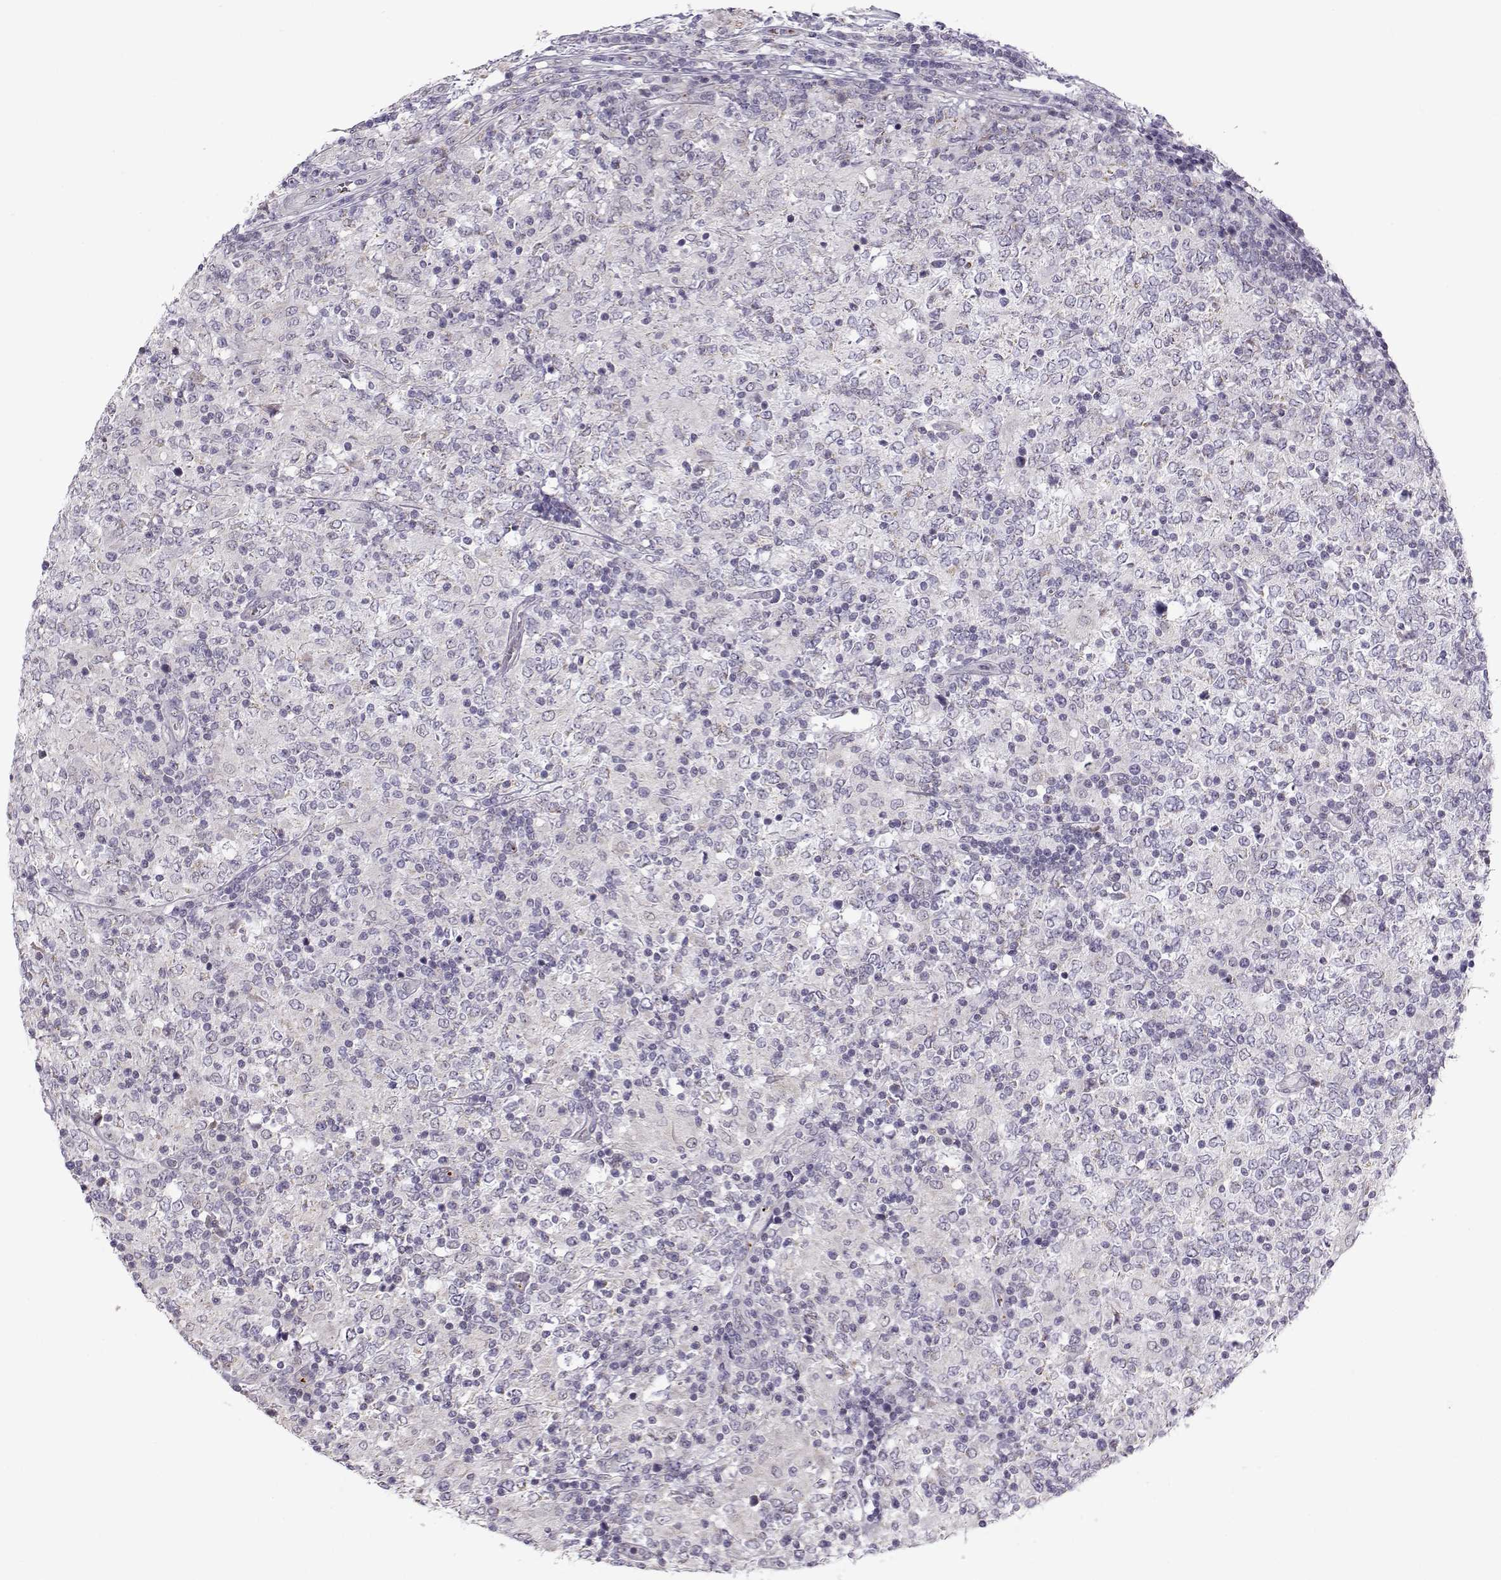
{"staining": {"intensity": "negative", "quantity": "none", "location": "none"}, "tissue": "lymphoma", "cell_type": "Tumor cells", "image_type": "cancer", "snomed": [{"axis": "morphology", "description": "Malignant lymphoma, non-Hodgkin's type, High grade"}, {"axis": "topography", "description": "Lymph node"}], "caption": "Tumor cells show no significant protein expression in high-grade malignant lymphoma, non-Hodgkin's type. (DAB (3,3'-diaminobenzidine) IHC with hematoxylin counter stain).", "gene": "KLF17", "patient": {"sex": "female", "age": 84}}